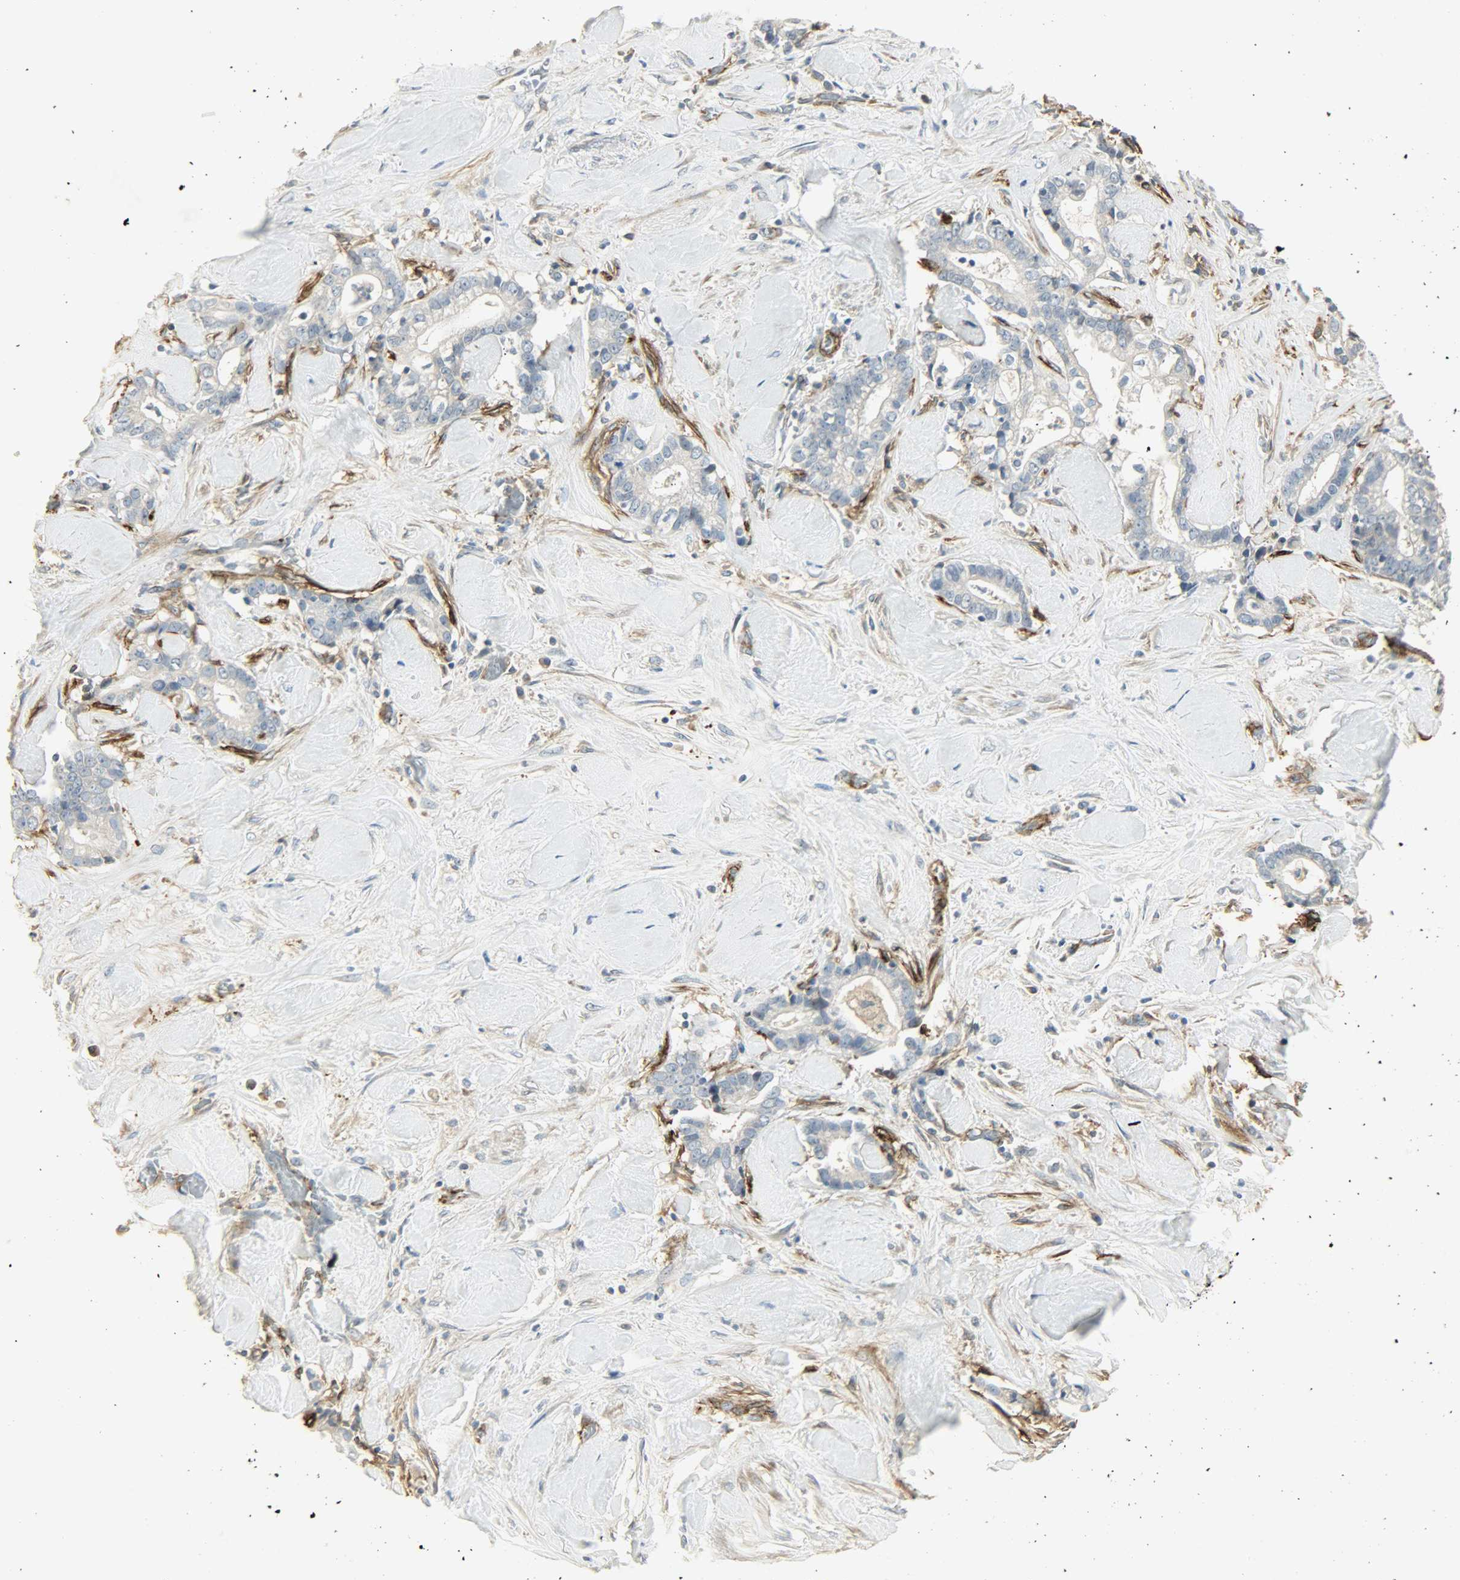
{"staining": {"intensity": "negative", "quantity": "none", "location": "none"}, "tissue": "liver cancer", "cell_type": "Tumor cells", "image_type": "cancer", "snomed": [{"axis": "morphology", "description": "Cholangiocarcinoma"}, {"axis": "topography", "description": "Liver"}], "caption": "Immunohistochemistry (IHC) of human liver cancer displays no positivity in tumor cells.", "gene": "ENPEP", "patient": {"sex": "male", "age": 57}}